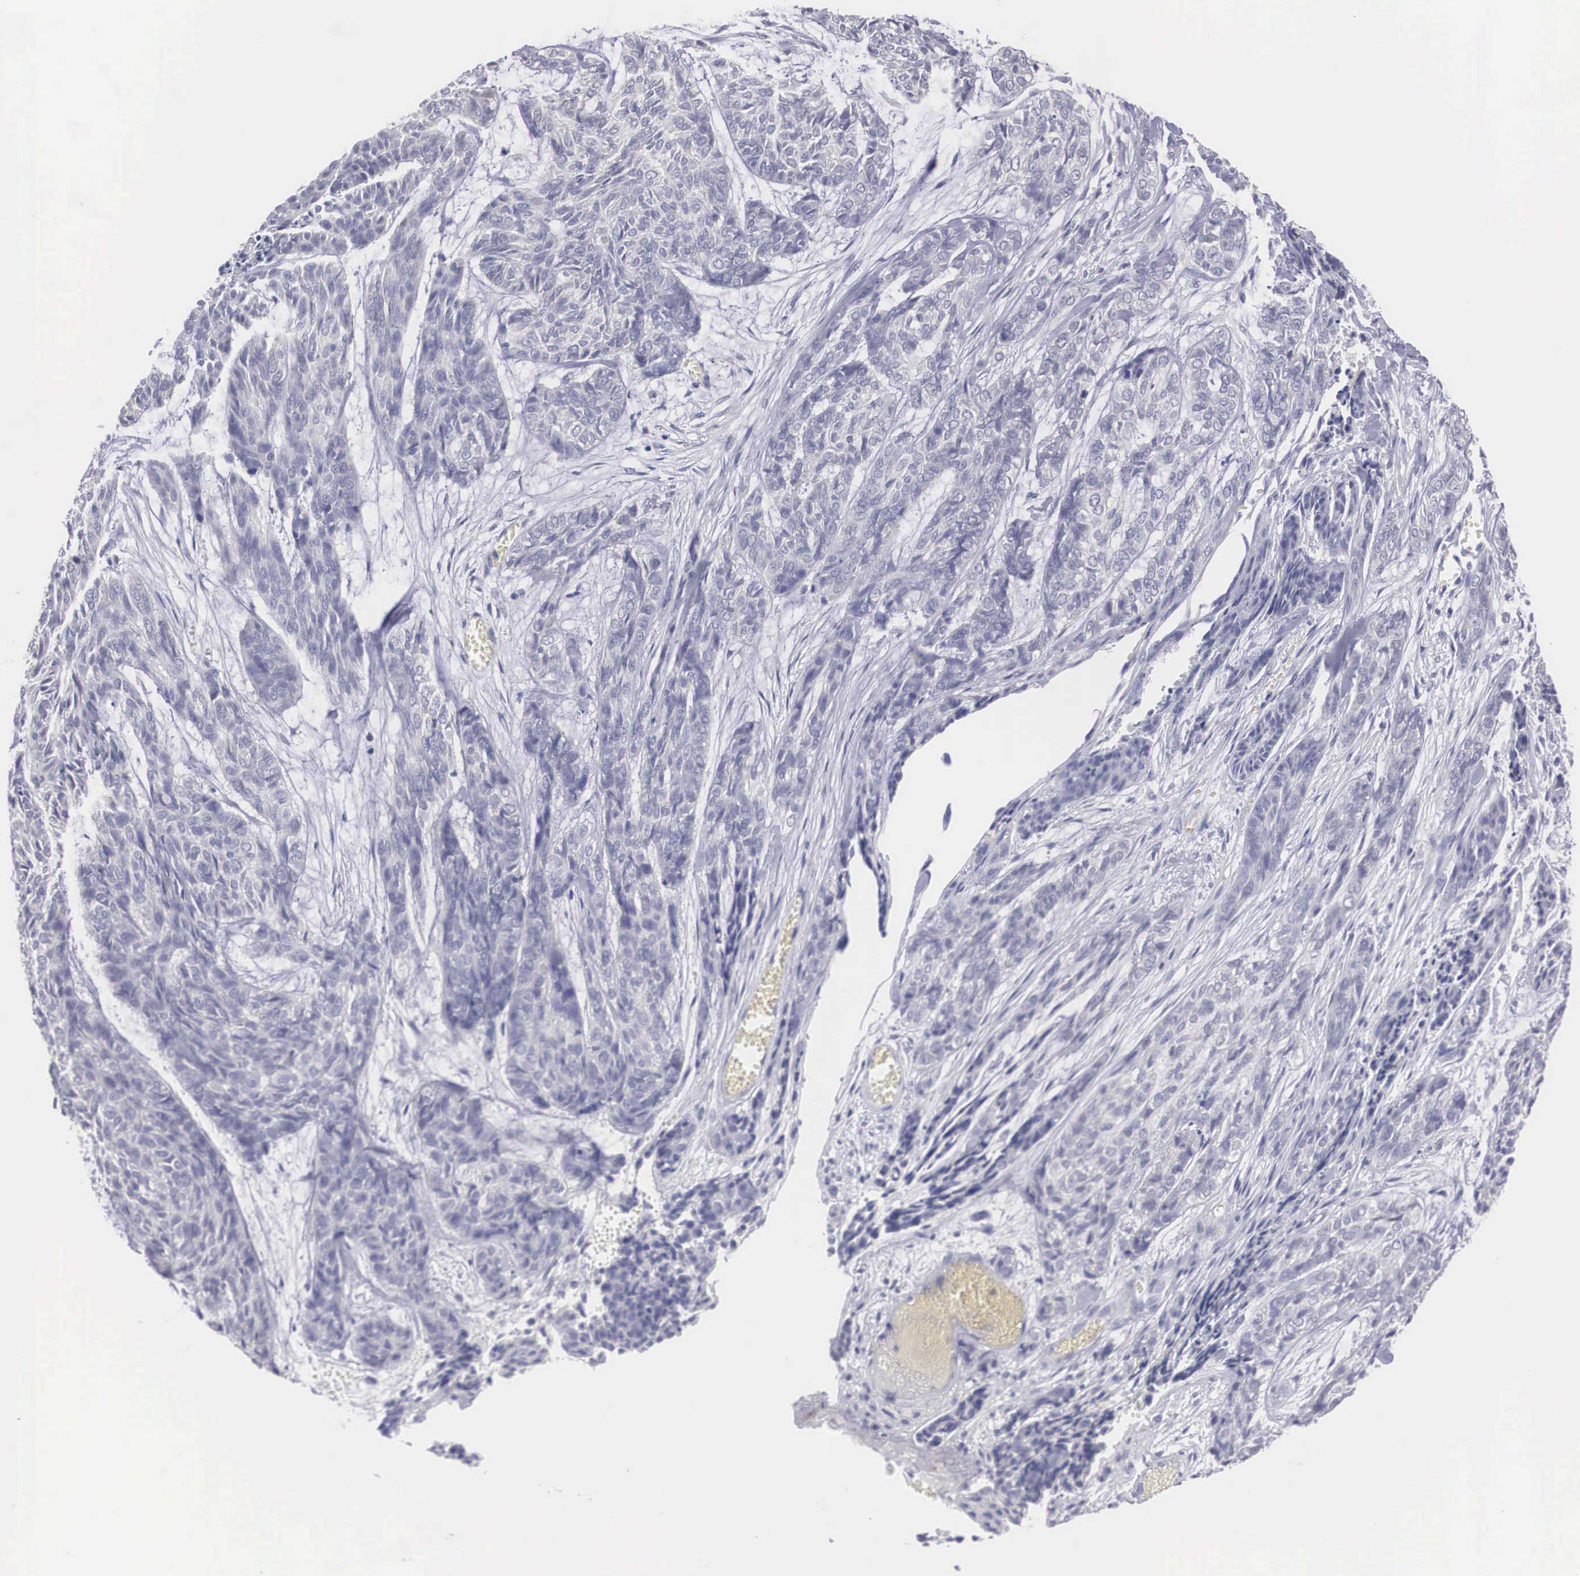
{"staining": {"intensity": "negative", "quantity": "none", "location": "none"}, "tissue": "skin cancer", "cell_type": "Tumor cells", "image_type": "cancer", "snomed": [{"axis": "morphology", "description": "Normal tissue, NOS"}, {"axis": "morphology", "description": "Basal cell carcinoma"}, {"axis": "topography", "description": "Skin"}], "caption": "Immunohistochemistry (IHC) photomicrograph of neoplastic tissue: skin cancer stained with DAB demonstrates no significant protein positivity in tumor cells.", "gene": "REPS2", "patient": {"sex": "female", "age": 65}}